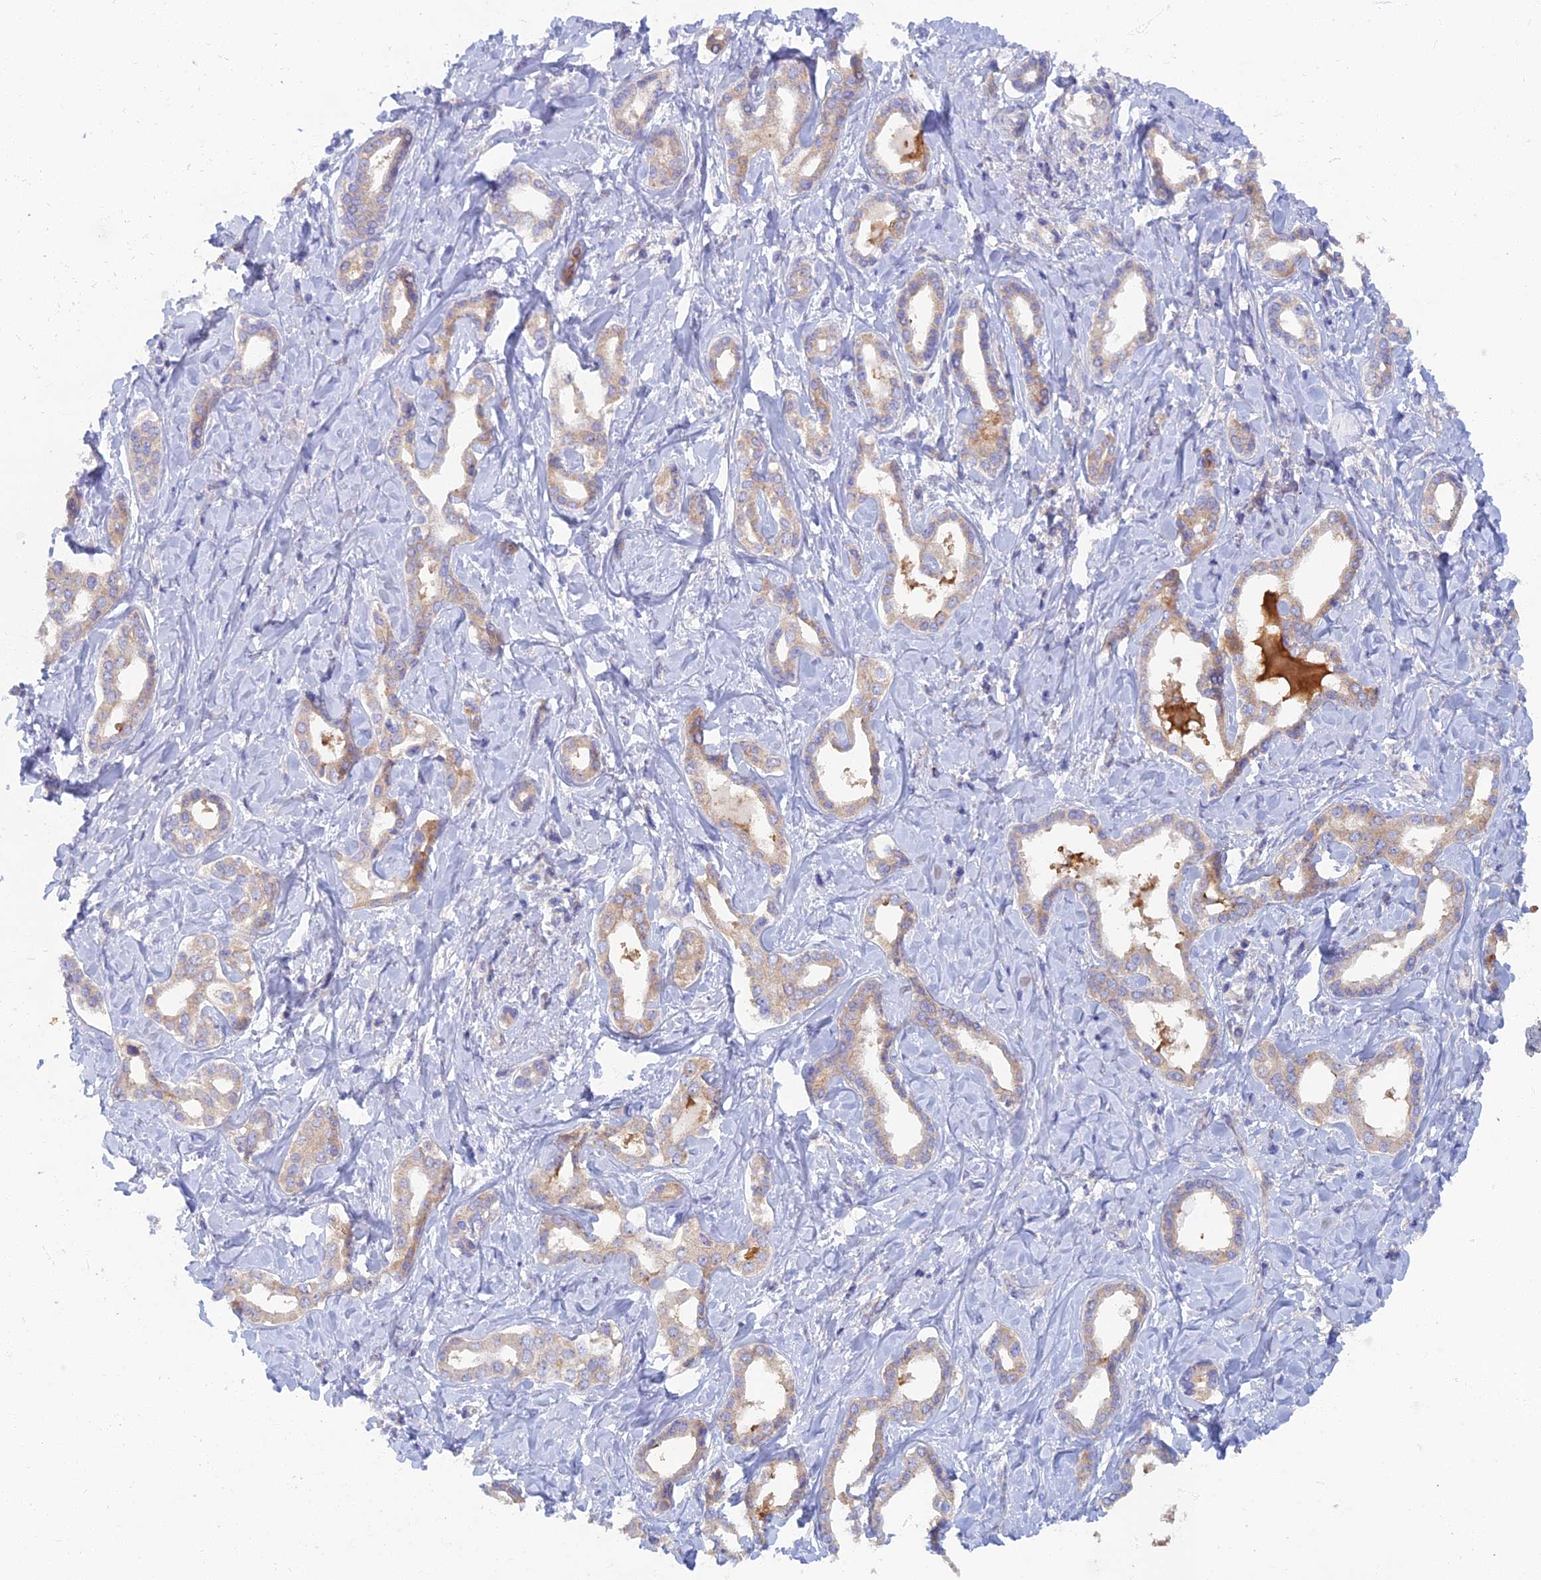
{"staining": {"intensity": "weak", "quantity": "<25%", "location": "cytoplasmic/membranous"}, "tissue": "liver cancer", "cell_type": "Tumor cells", "image_type": "cancer", "snomed": [{"axis": "morphology", "description": "Cholangiocarcinoma"}, {"axis": "topography", "description": "Liver"}], "caption": "Protein analysis of cholangiocarcinoma (liver) reveals no significant staining in tumor cells.", "gene": "TMEM44", "patient": {"sex": "female", "age": 77}}